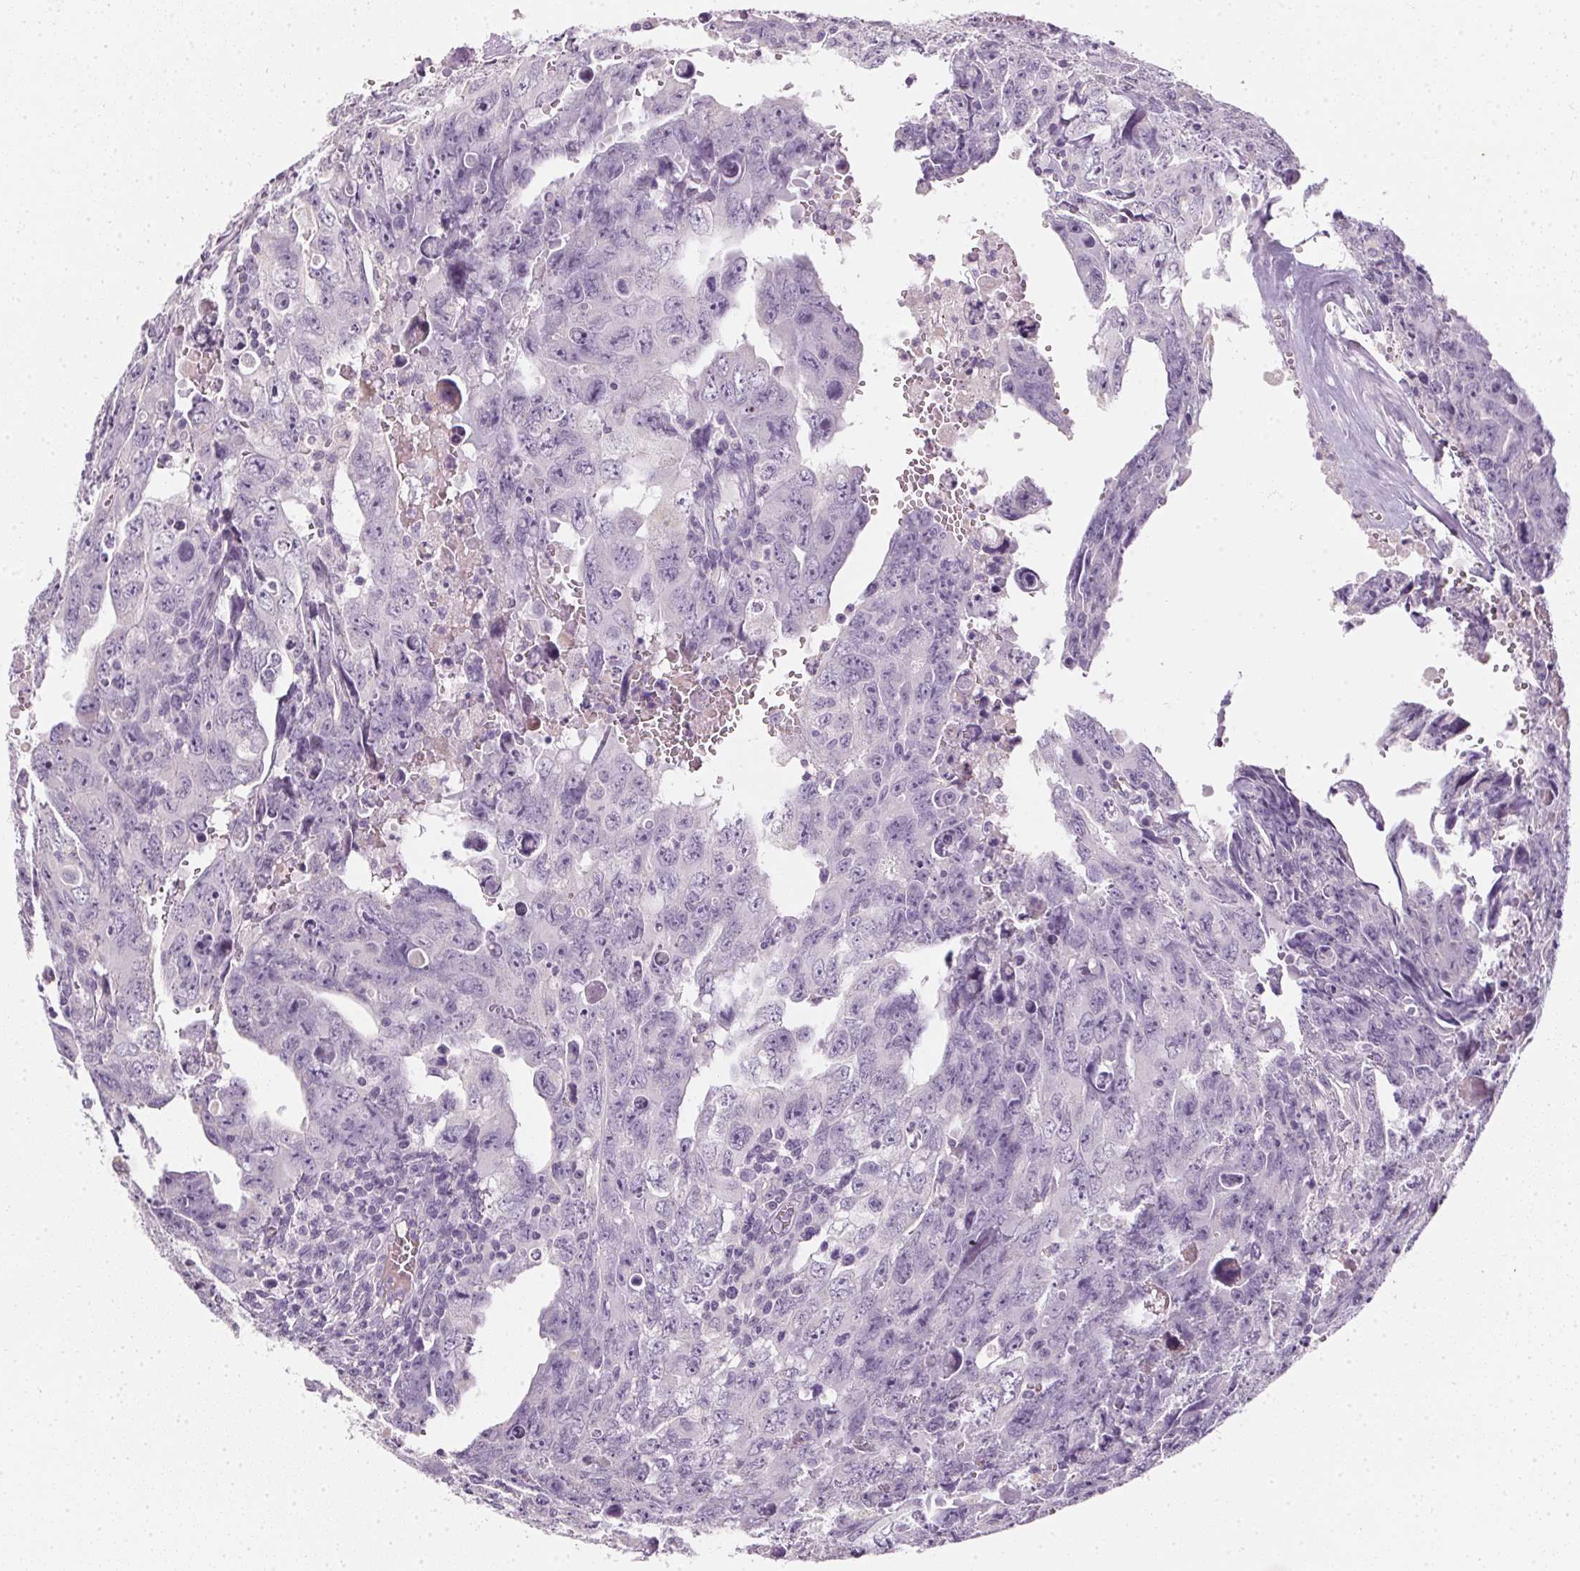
{"staining": {"intensity": "negative", "quantity": "none", "location": "none"}, "tissue": "testis cancer", "cell_type": "Tumor cells", "image_type": "cancer", "snomed": [{"axis": "morphology", "description": "Carcinoma, Embryonal, NOS"}, {"axis": "topography", "description": "Testis"}], "caption": "Tumor cells are negative for protein expression in human testis cancer (embryonal carcinoma). (DAB (3,3'-diaminobenzidine) immunohistochemistry, high magnification).", "gene": "TMEM72", "patient": {"sex": "male", "age": 24}}